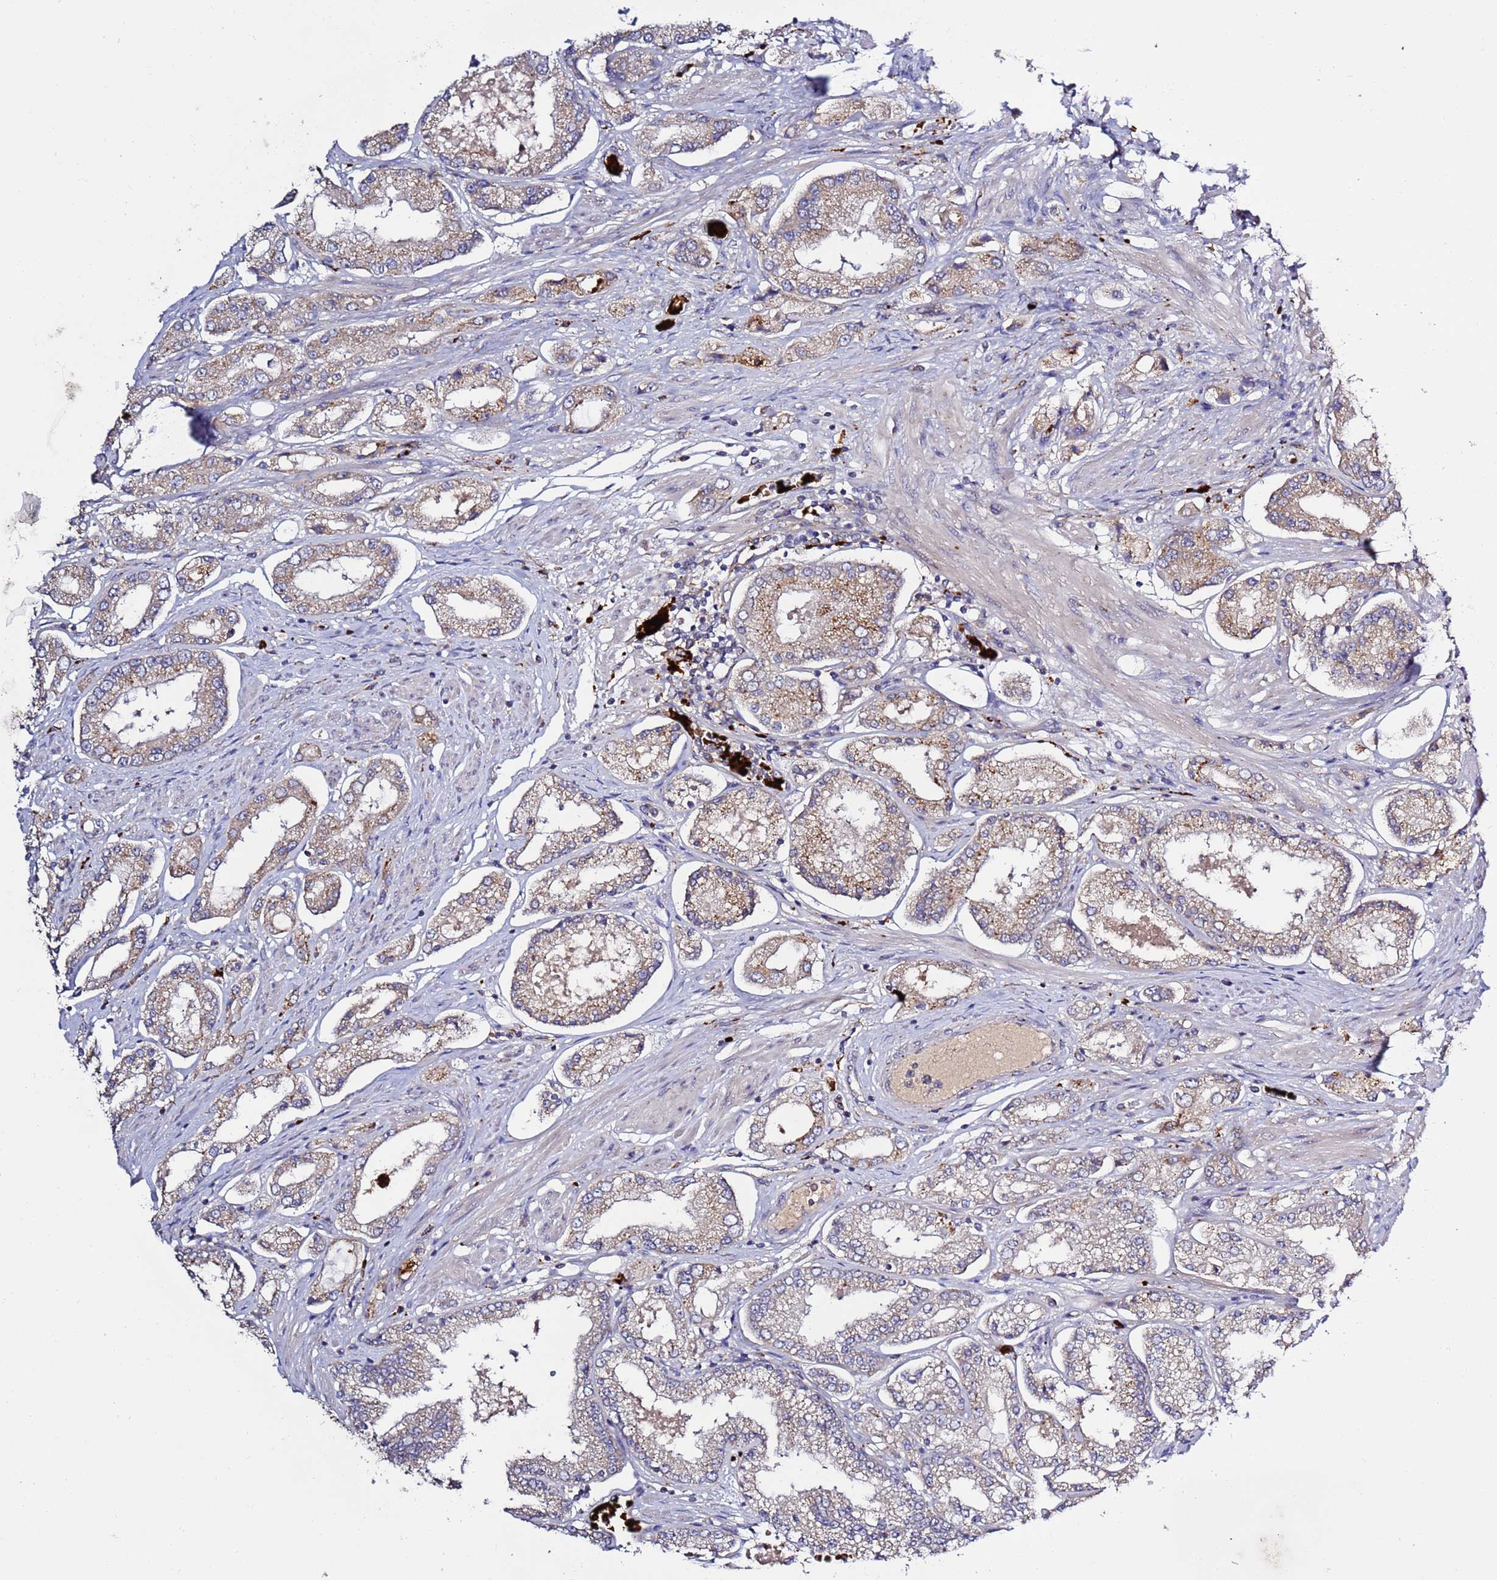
{"staining": {"intensity": "moderate", "quantity": "<25%", "location": "cytoplasmic/membranous"}, "tissue": "prostate cancer", "cell_type": "Tumor cells", "image_type": "cancer", "snomed": [{"axis": "morphology", "description": "Adenocarcinoma, High grade"}, {"axis": "topography", "description": "Prostate"}], "caption": "Moderate cytoplasmic/membranous staining for a protein is seen in about <25% of tumor cells of prostate cancer (high-grade adenocarcinoma) using immunohistochemistry.", "gene": "VPS36", "patient": {"sex": "male", "age": 69}}